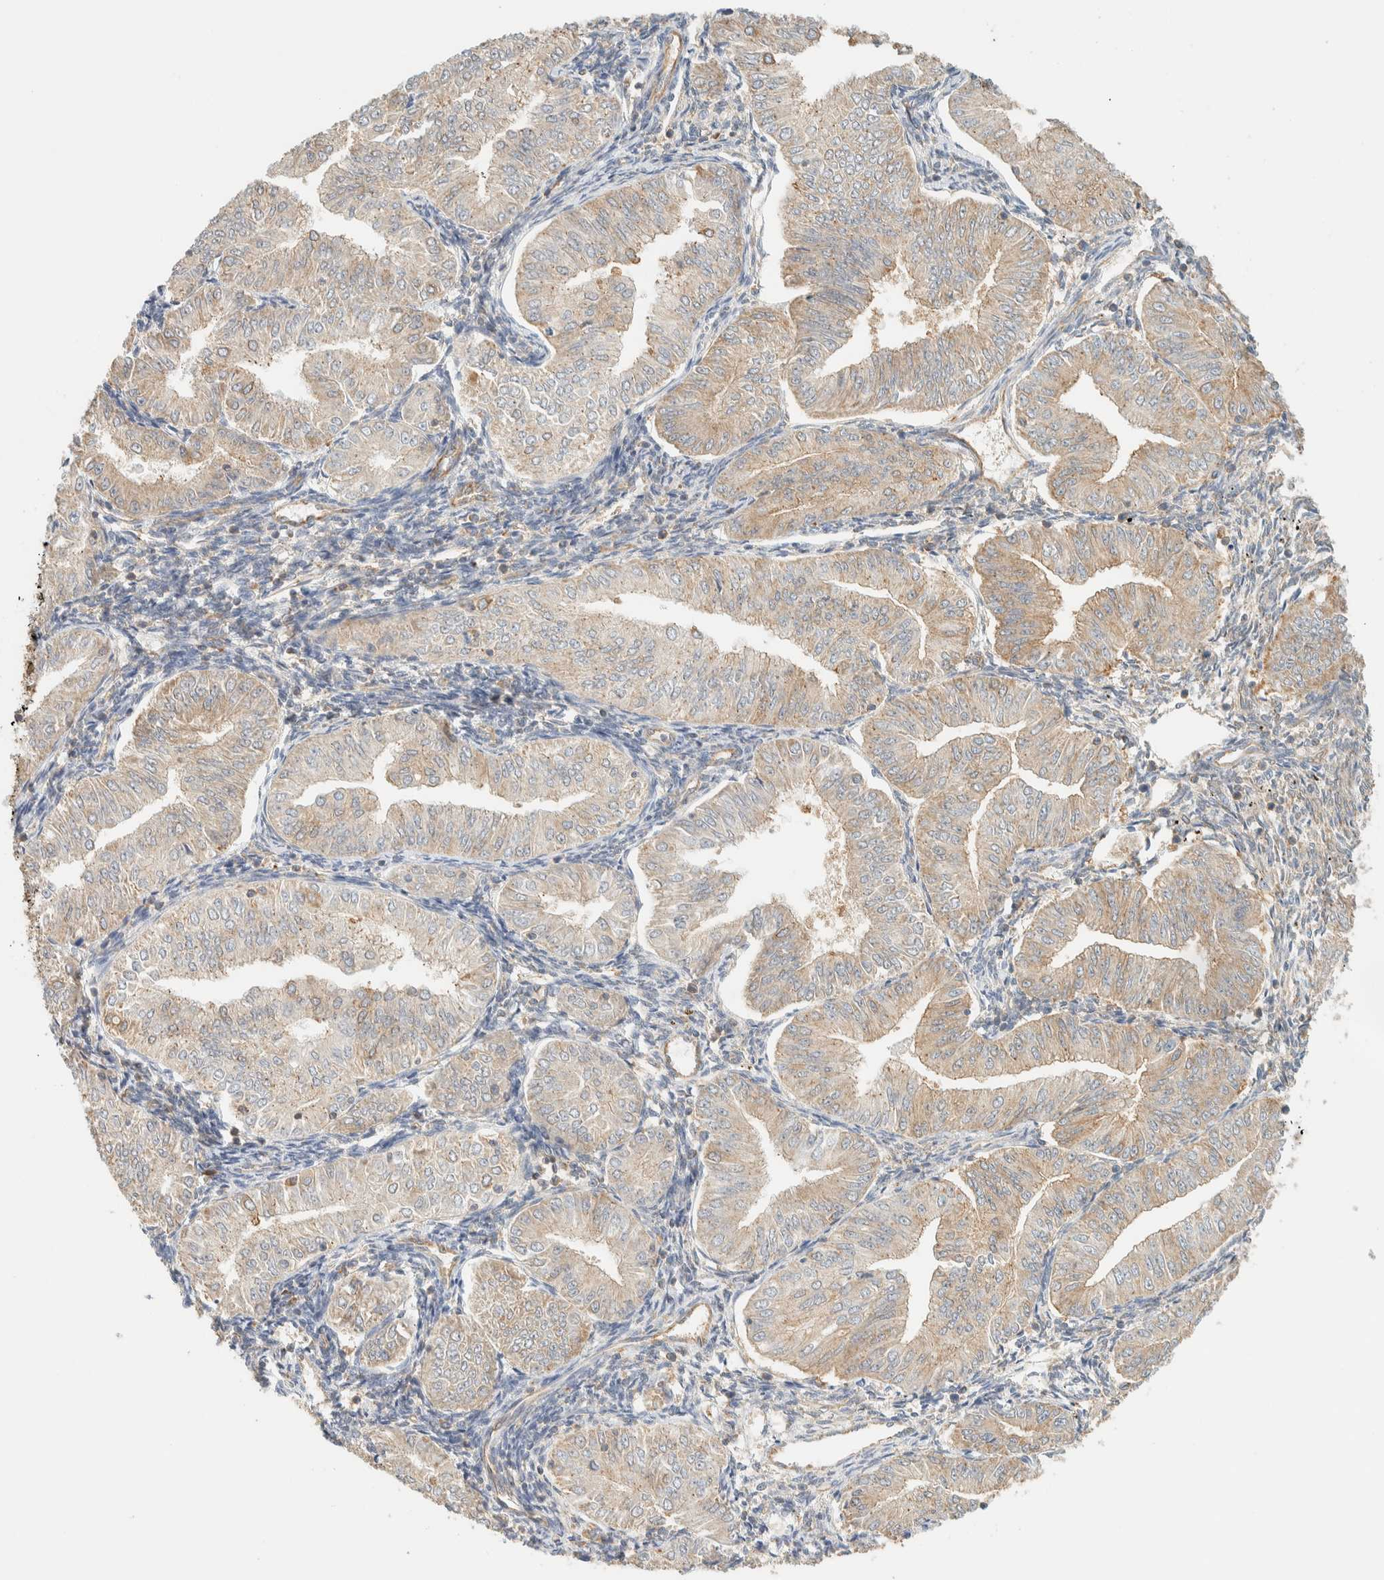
{"staining": {"intensity": "weak", "quantity": ">75%", "location": "cytoplasmic/membranous"}, "tissue": "endometrial cancer", "cell_type": "Tumor cells", "image_type": "cancer", "snomed": [{"axis": "morphology", "description": "Normal tissue, NOS"}, {"axis": "morphology", "description": "Adenocarcinoma, NOS"}, {"axis": "topography", "description": "Endometrium"}], "caption": "Immunohistochemistry of human endometrial cancer (adenocarcinoma) demonstrates low levels of weak cytoplasmic/membranous positivity in approximately >75% of tumor cells.", "gene": "TBC1D8B", "patient": {"sex": "female", "age": 53}}